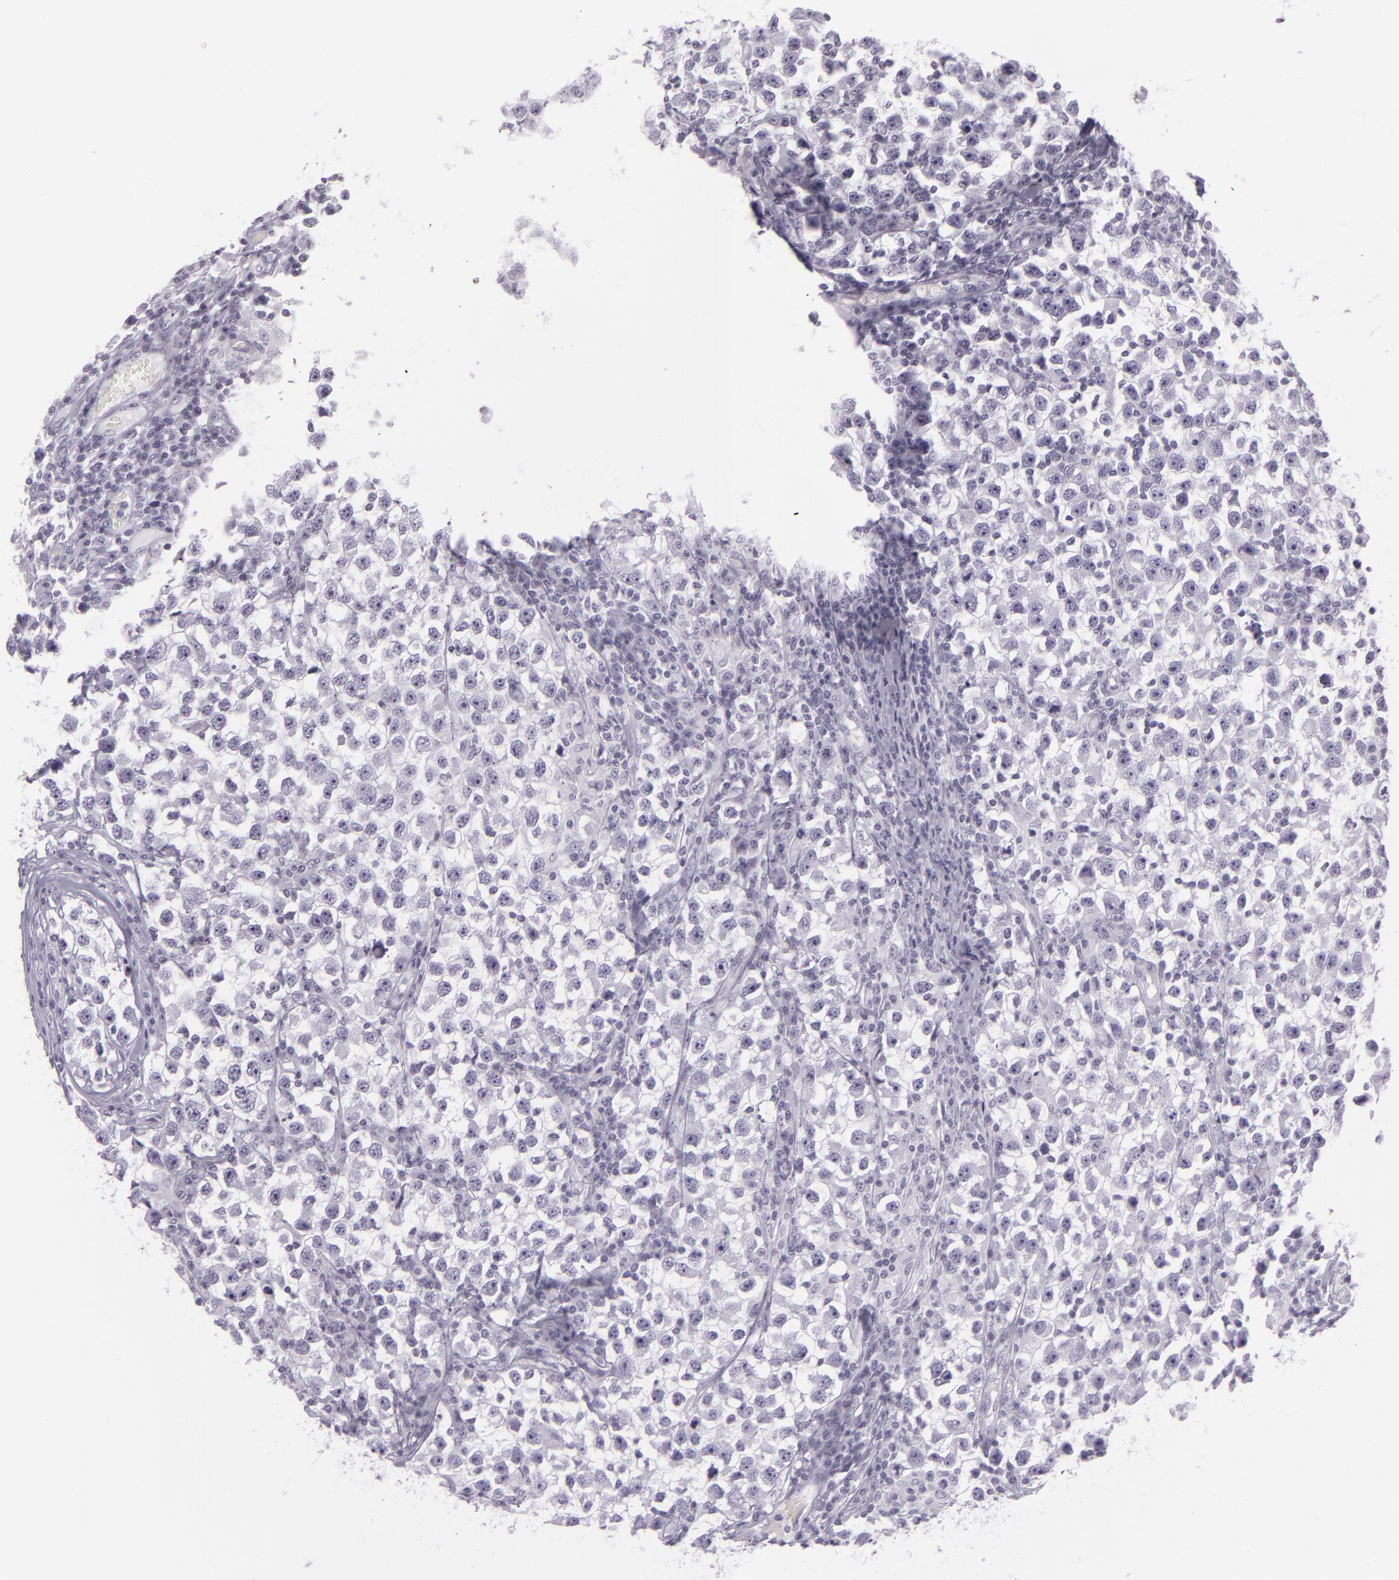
{"staining": {"intensity": "negative", "quantity": "none", "location": "none"}, "tissue": "testis cancer", "cell_type": "Tumor cells", "image_type": "cancer", "snomed": [{"axis": "morphology", "description": "Seminoma, NOS"}, {"axis": "topography", "description": "Testis"}], "caption": "Immunohistochemistry (IHC) histopathology image of human testis cancer stained for a protein (brown), which demonstrates no positivity in tumor cells.", "gene": "MUC6", "patient": {"sex": "male", "age": 33}}